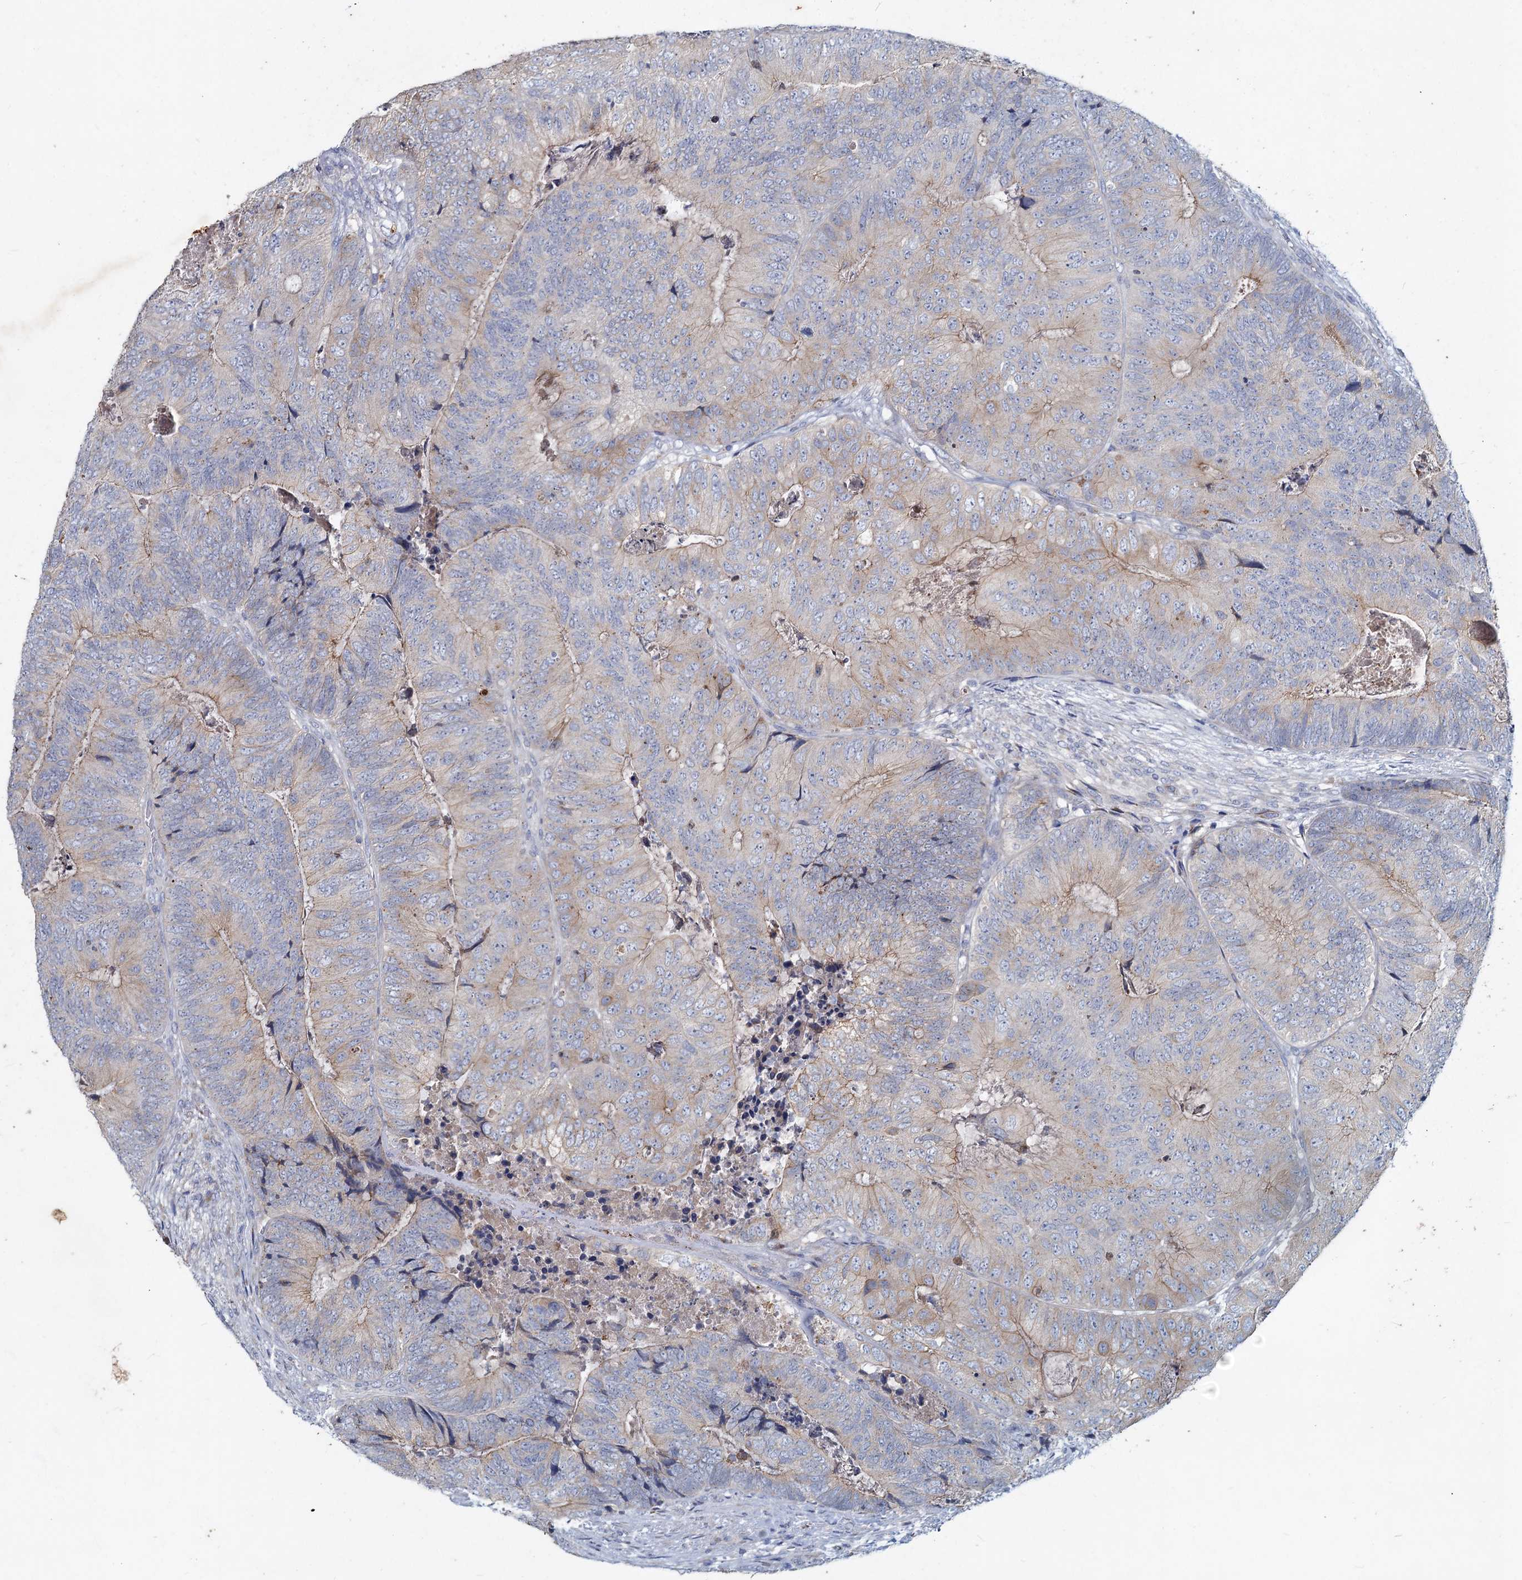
{"staining": {"intensity": "weak", "quantity": "25%-75%", "location": "cytoplasmic/membranous"}, "tissue": "colorectal cancer", "cell_type": "Tumor cells", "image_type": "cancer", "snomed": [{"axis": "morphology", "description": "Adenocarcinoma, NOS"}, {"axis": "topography", "description": "Colon"}], "caption": "DAB immunohistochemical staining of human colorectal adenocarcinoma exhibits weak cytoplasmic/membranous protein staining in approximately 25%-75% of tumor cells. (brown staining indicates protein expression, while blue staining denotes nuclei).", "gene": "TMX2", "patient": {"sex": "female", "age": 67}}